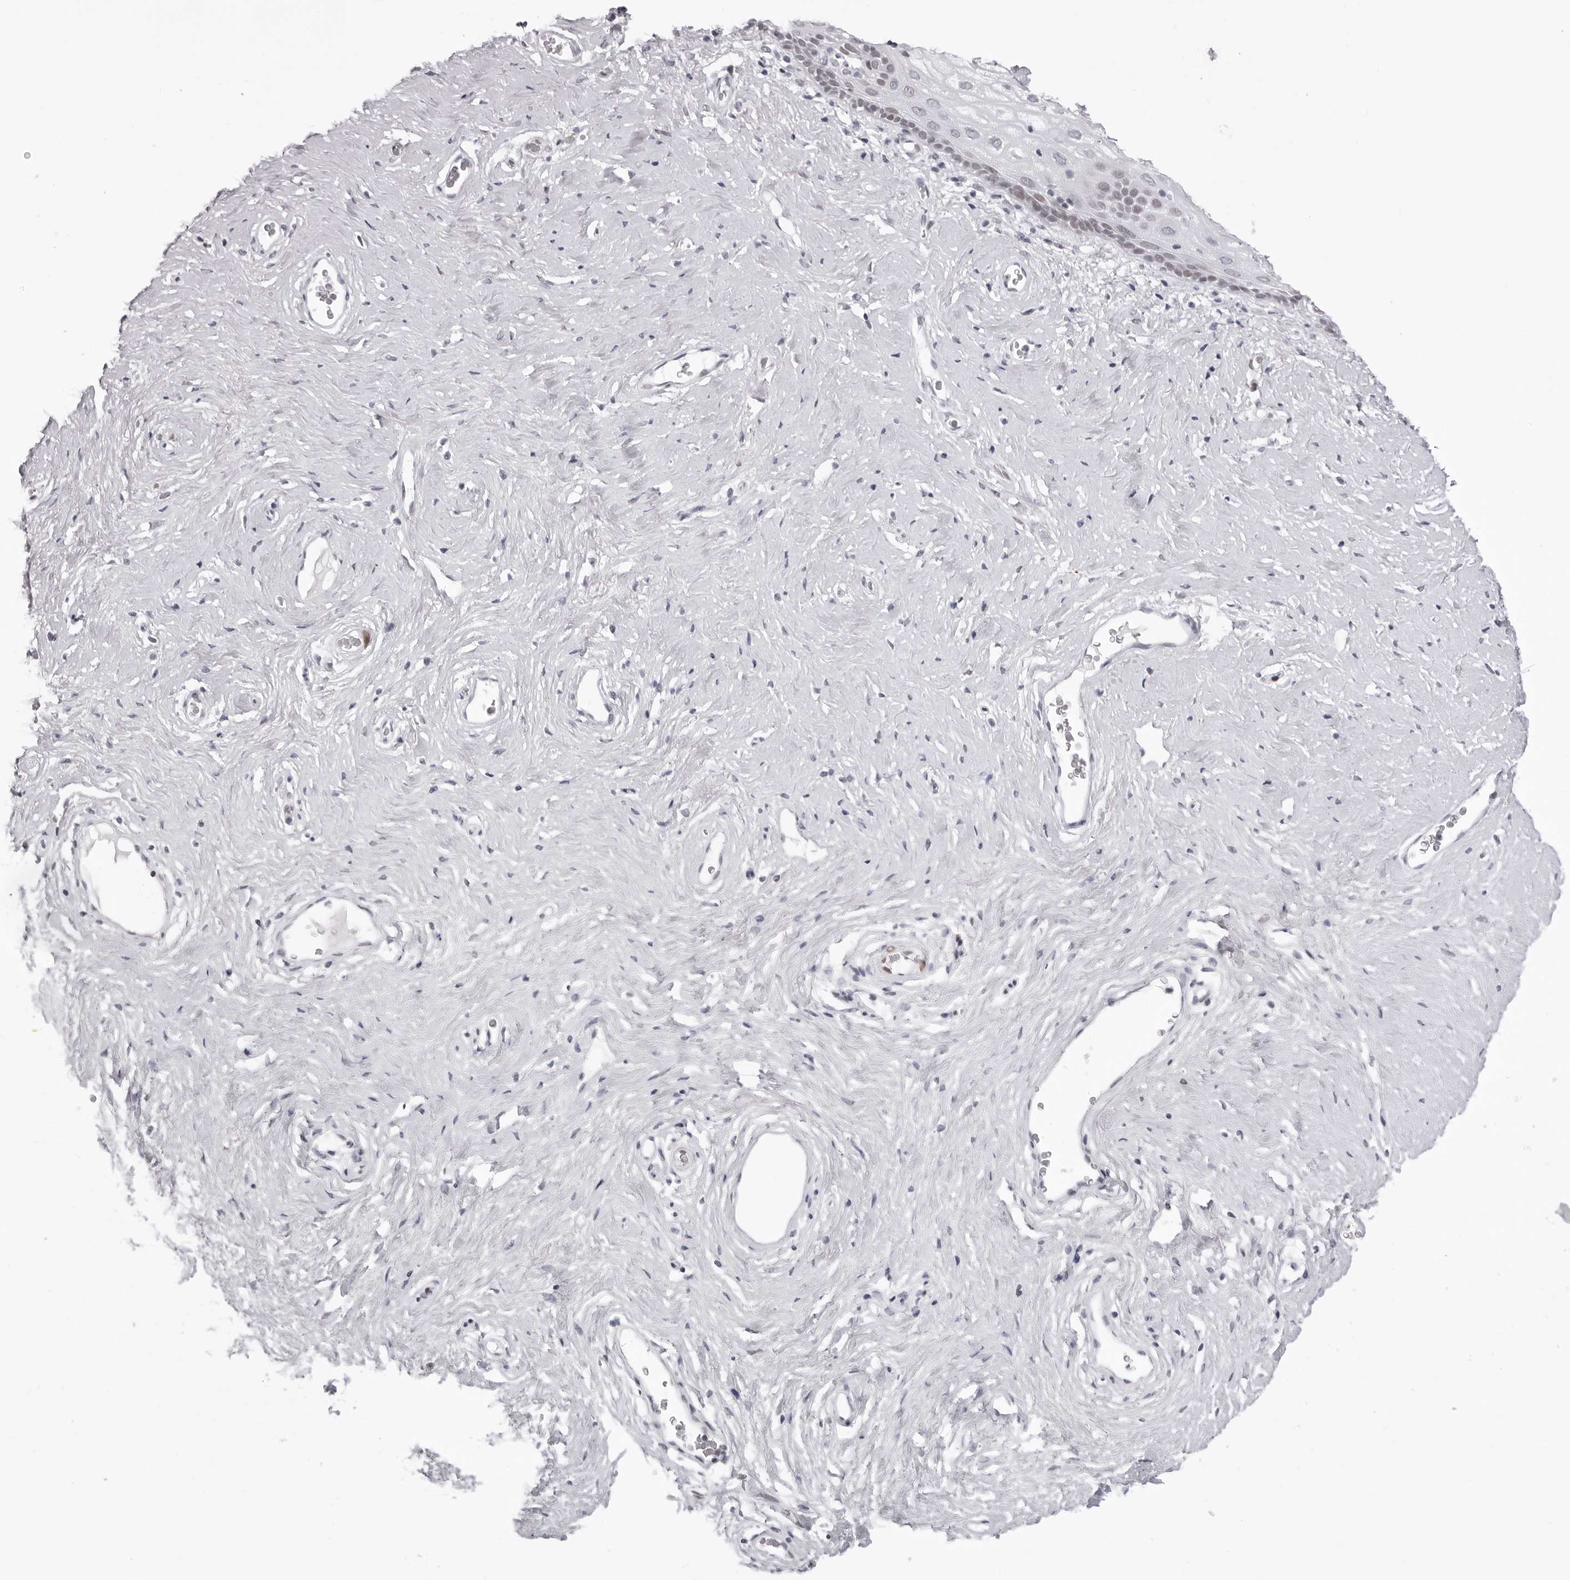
{"staining": {"intensity": "weak", "quantity": "25%-75%", "location": "nuclear"}, "tissue": "vagina", "cell_type": "Squamous epithelial cells", "image_type": "normal", "snomed": [{"axis": "morphology", "description": "Normal tissue, NOS"}, {"axis": "morphology", "description": "Adenocarcinoma, NOS"}, {"axis": "topography", "description": "Rectum"}, {"axis": "topography", "description": "Vagina"}], "caption": "Immunohistochemical staining of benign human vagina reveals weak nuclear protein positivity in approximately 25%-75% of squamous epithelial cells.", "gene": "MAFK", "patient": {"sex": "female", "age": 71}}